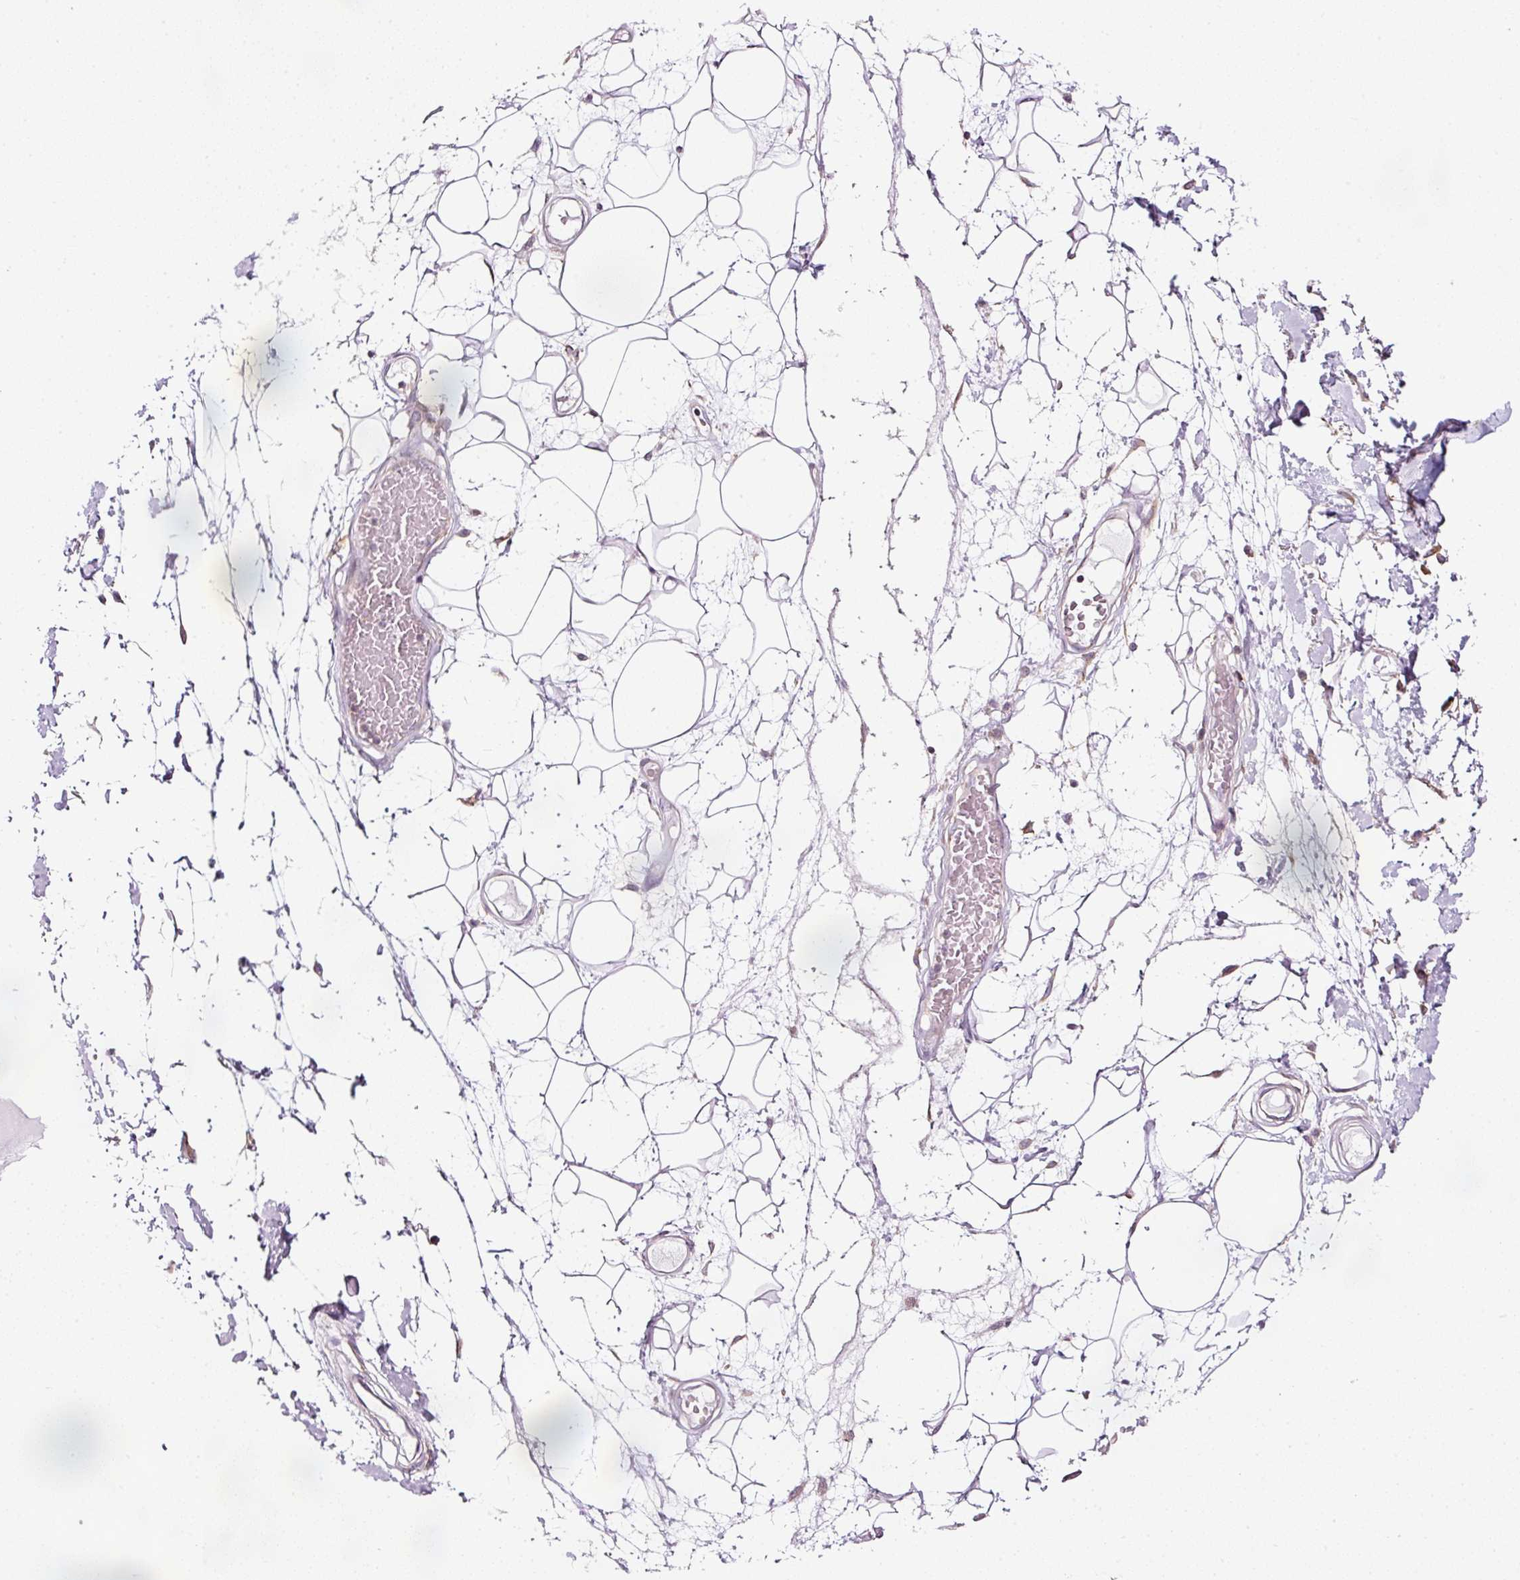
{"staining": {"intensity": "negative", "quantity": "none", "location": "none"}, "tissue": "adipose tissue", "cell_type": "Adipocytes", "image_type": "normal", "snomed": [{"axis": "morphology", "description": "Normal tissue, NOS"}, {"axis": "topography", "description": "Vulva"}, {"axis": "topography", "description": "Peripheral nerve tissue"}], "caption": "Immunohistochemical staining of normal human adipose tissue displays no significant staining in adipocytes. (DAB (3,3'-diaminobenzidine) immunohistochemistry with hematoxylin counter stain).", "gene": "SCNM1", "patient": {"sex": "female", "age": 68}}